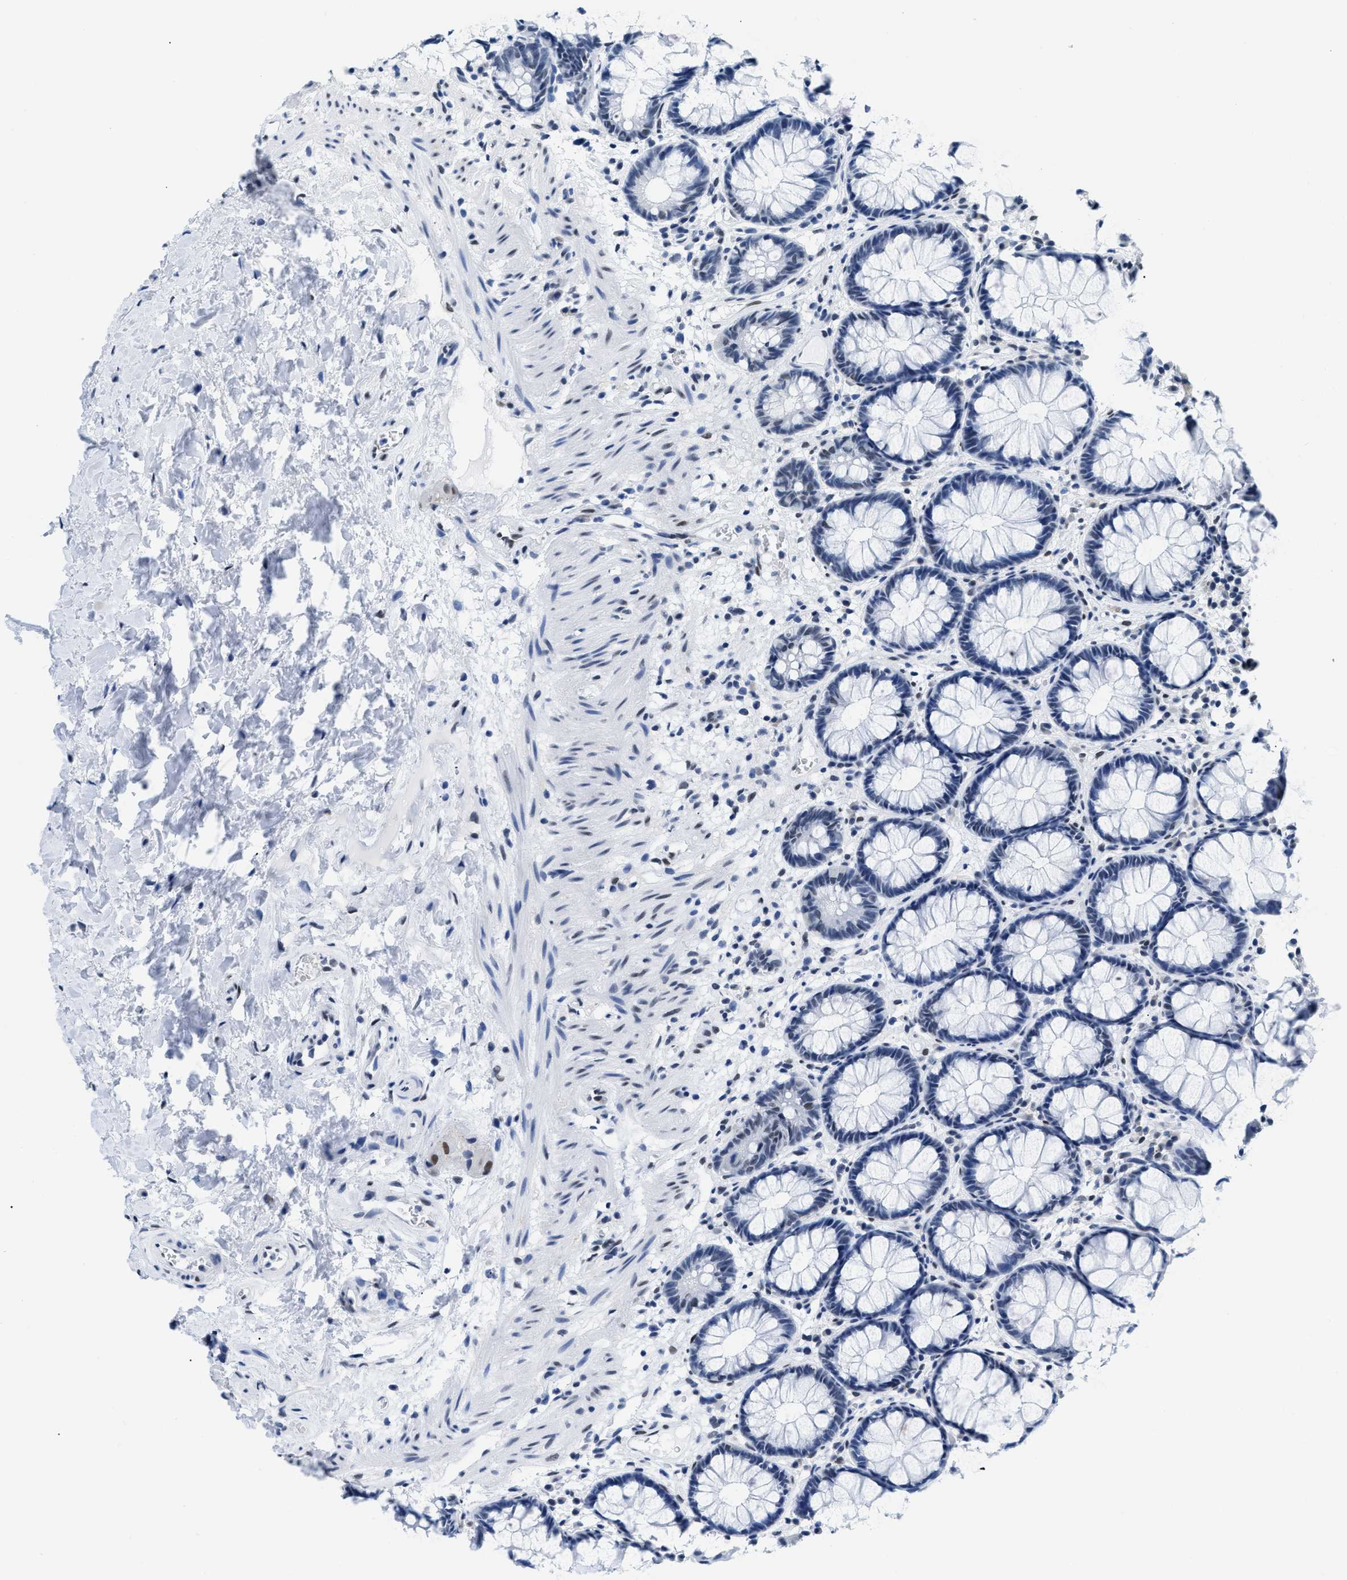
{"staining": {"intensity": "moderate", "quantity": "<25%", "location": "nuclear"}, "tissue": "rectum", "cell_type": "Glandular cells", "image_type": "normal", "snomed": [{"axis": "morphology", "description": "Normal tissue, NOS"}, {"axis": "topography", "description": "Rectum"}], "caption": "Rectum stained with DAB IHC demonstrates low levels of moderate nuclear positivity in approximately <25% of glandular cells. The protein is stained brown, and the nuclei are stained in blue (DAB (3,3'-diaminobenzidine) IHC with brightfield microscopy, high magnification).", "gene": "CTBP1", "patient": {"sex": "male", "age": 64}}